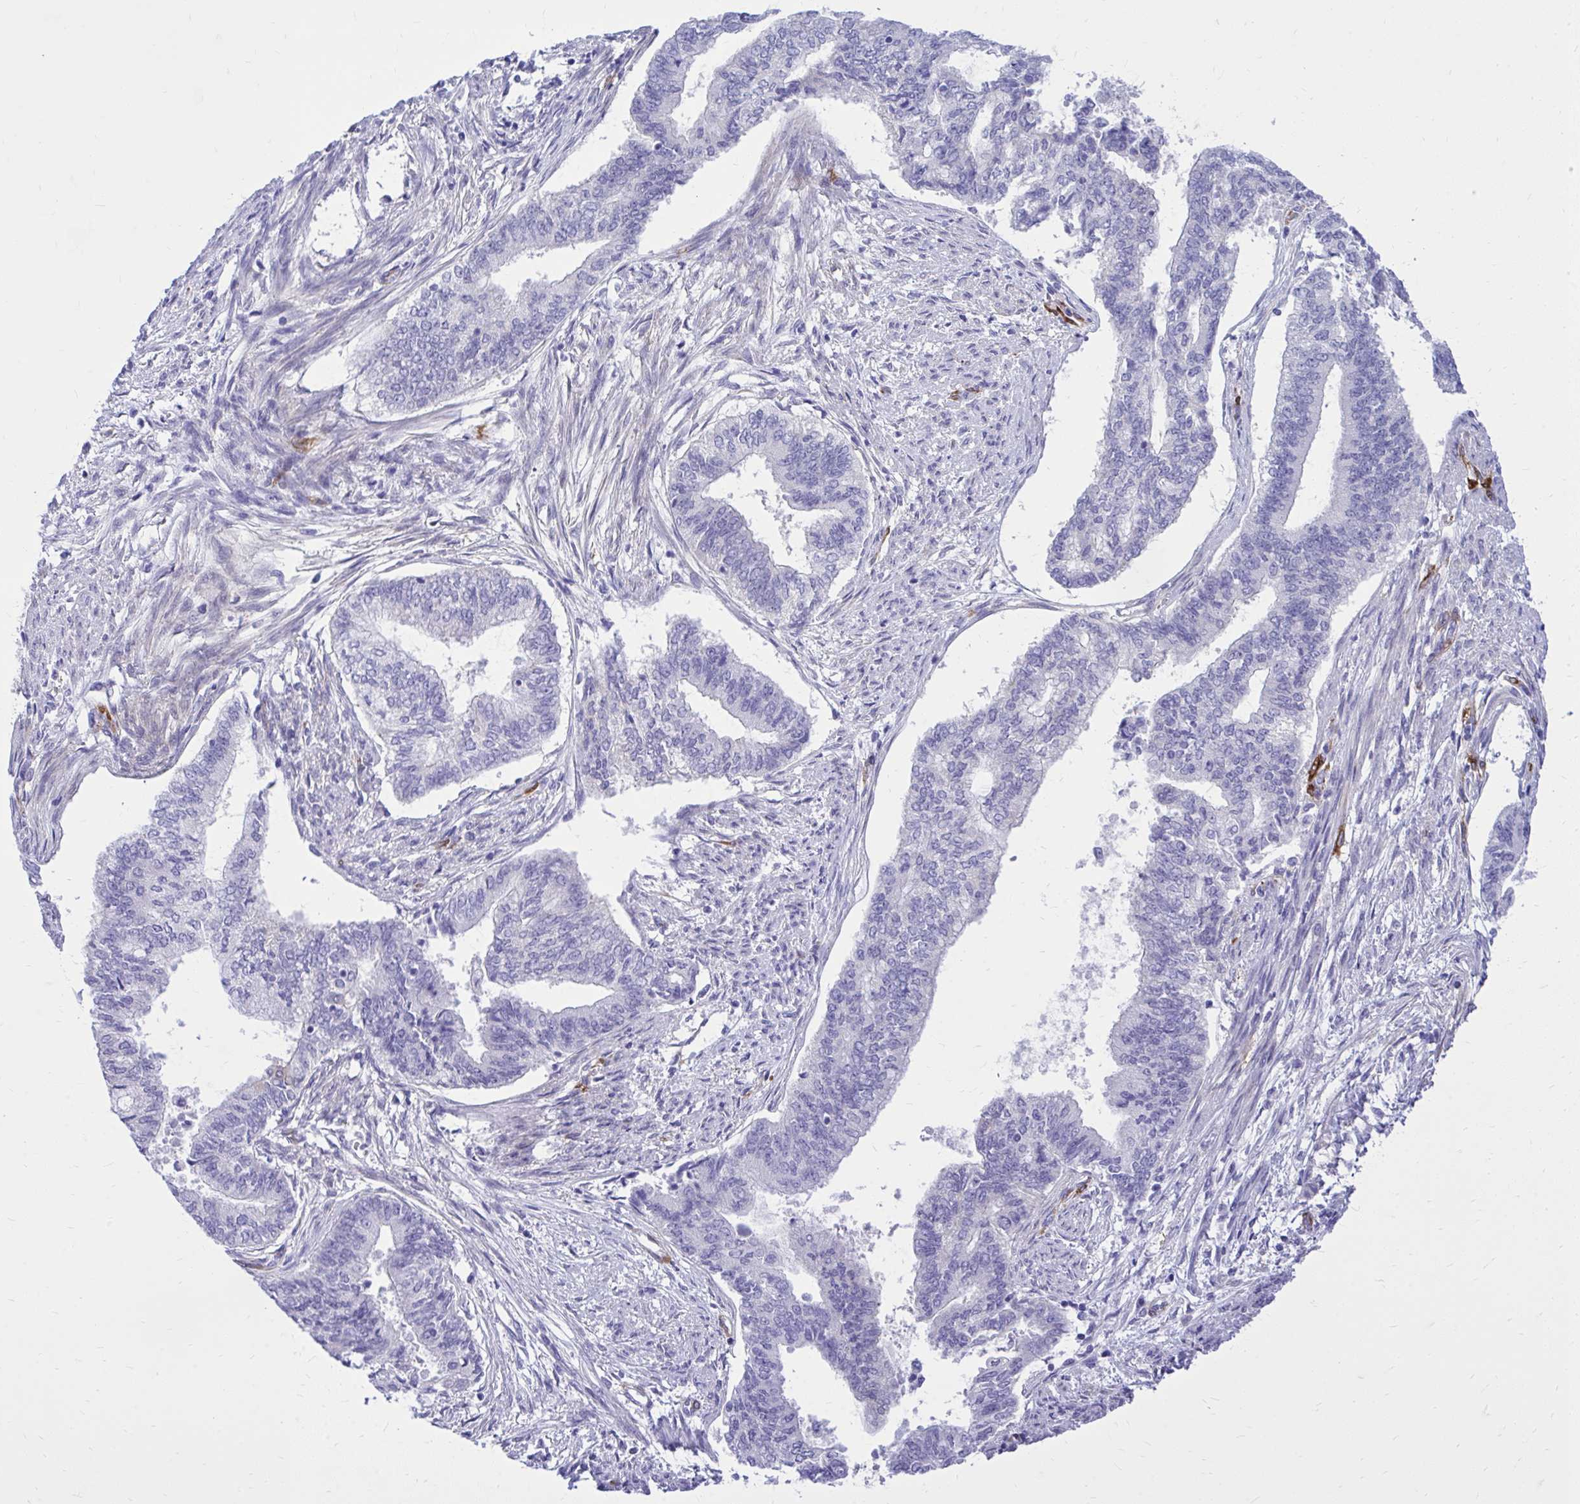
{"staining": {"intensity": "negative", "quantity": "none", "location": "none"}, "tissue": "endometrial cancer", "cell_type": "Tumor cells", "image_type": "cancer", "snomed": [{"axis": "morphology", "description": "Adenocarcinoma, NOS"}, {"axis": "topography", "description": "Endometrium"}], "caption": "High magnification brightfield microscopy of endometrial adenocarcinoma stained with DAB (3,3'-diaminobenzidine) (brown) and counterstained with hematoxylin (blue): tumor cells show no significant positivity.", "gene": "EPB41L1", "patient": {"sex": "female", "age": 65}}